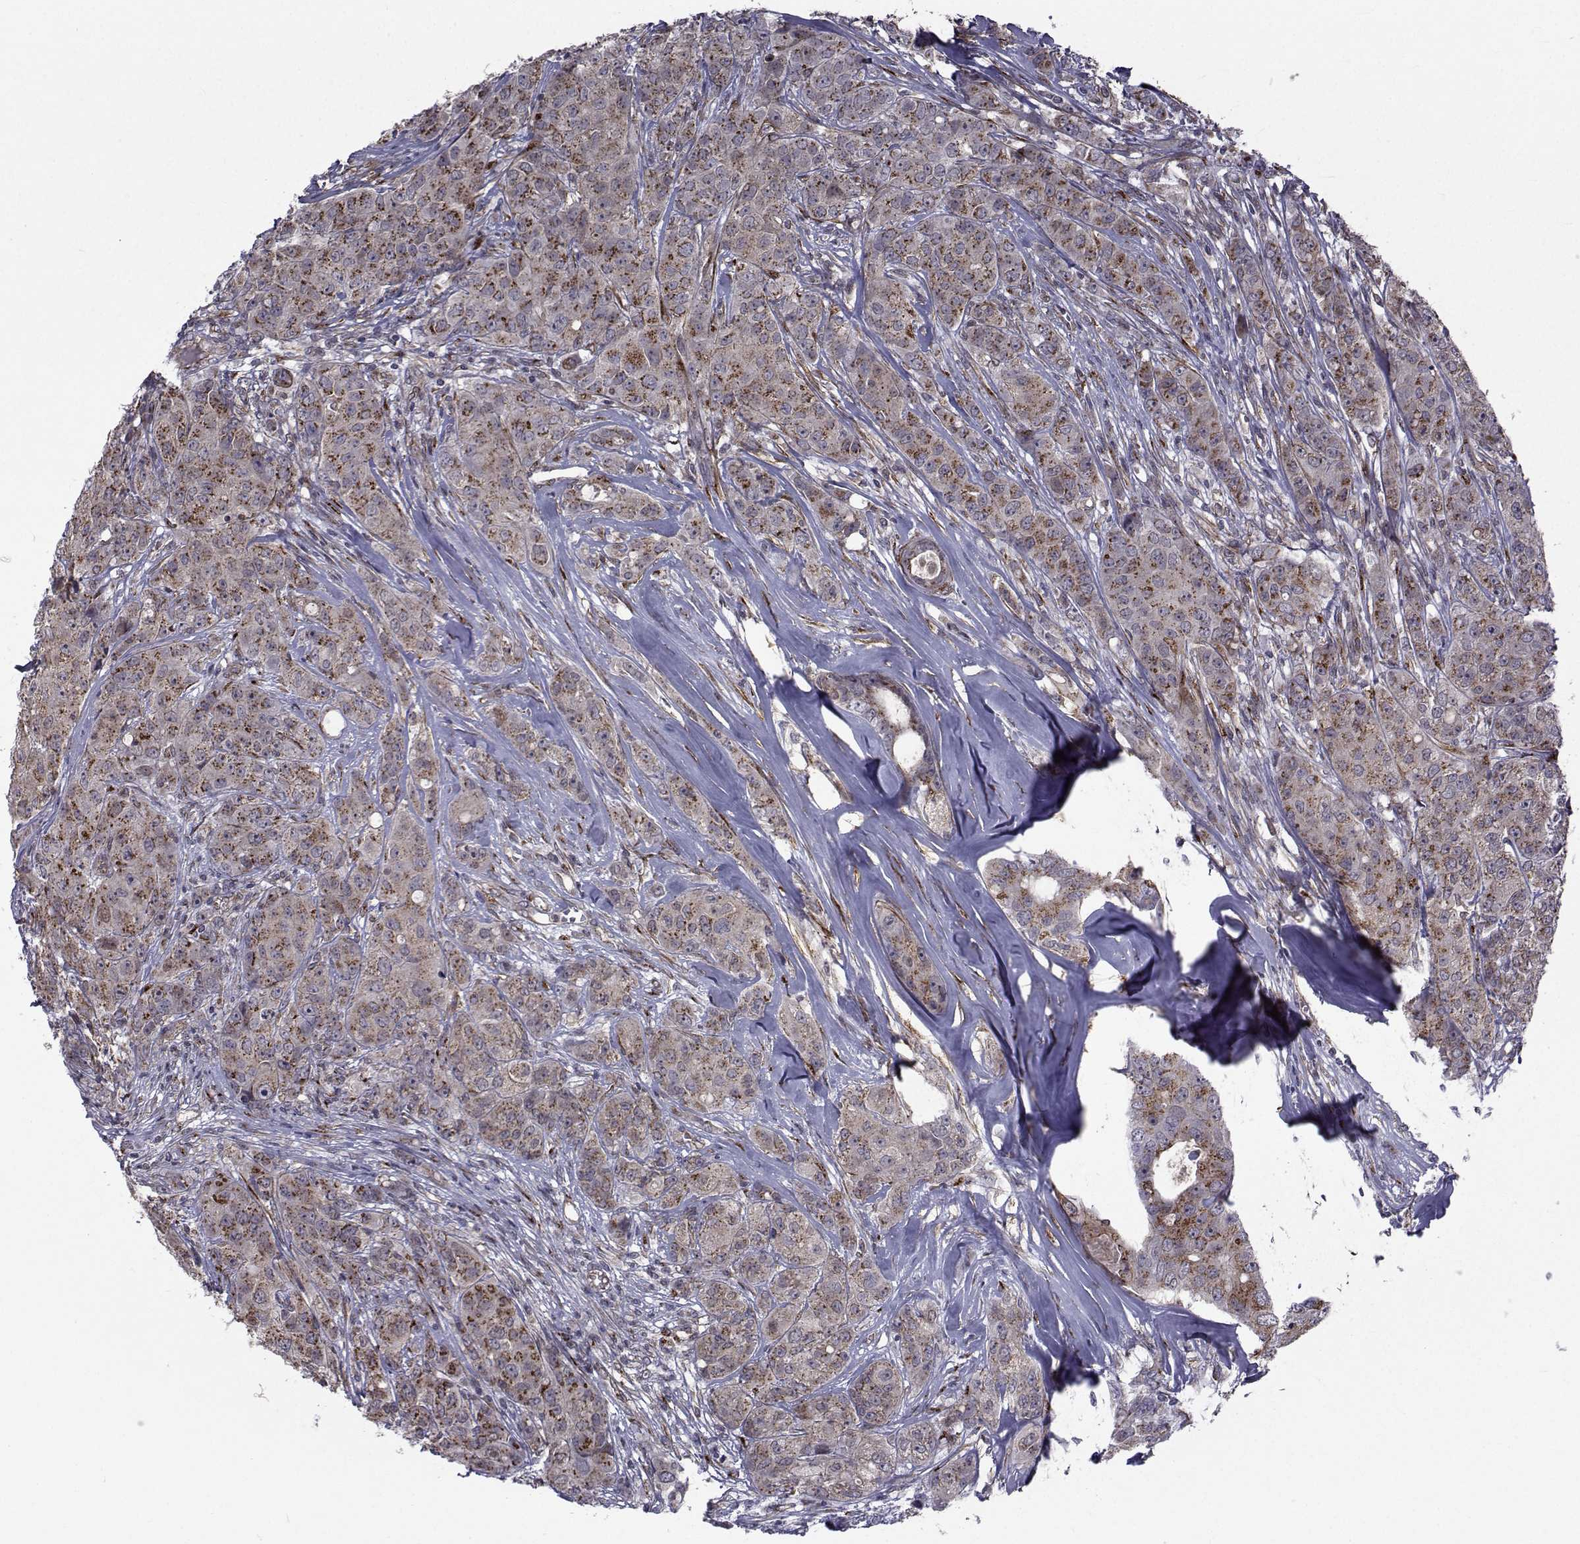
{"staining": {"intensity": "moderate", "quantity": "25%-75%", "location": "cytoplasmic/membranous"}, "tissue": "breast cancer", "cell_type": "Tumor cells", "image_type": "cancer", "snomed": [{"axis": "morphology", "description": "Duct carcinoma"}, {"axis": "topography", "description": "Breast"}], "caption": "Protein positivity by immunohistochemistry shows moderate cytoplasmic/membranous staining in approximately 25%-75% of tumor cells in breast intraductal carcinoma.", "gene": "ATP6V1C2", "patient": {"sex": "female", "age": 43}}